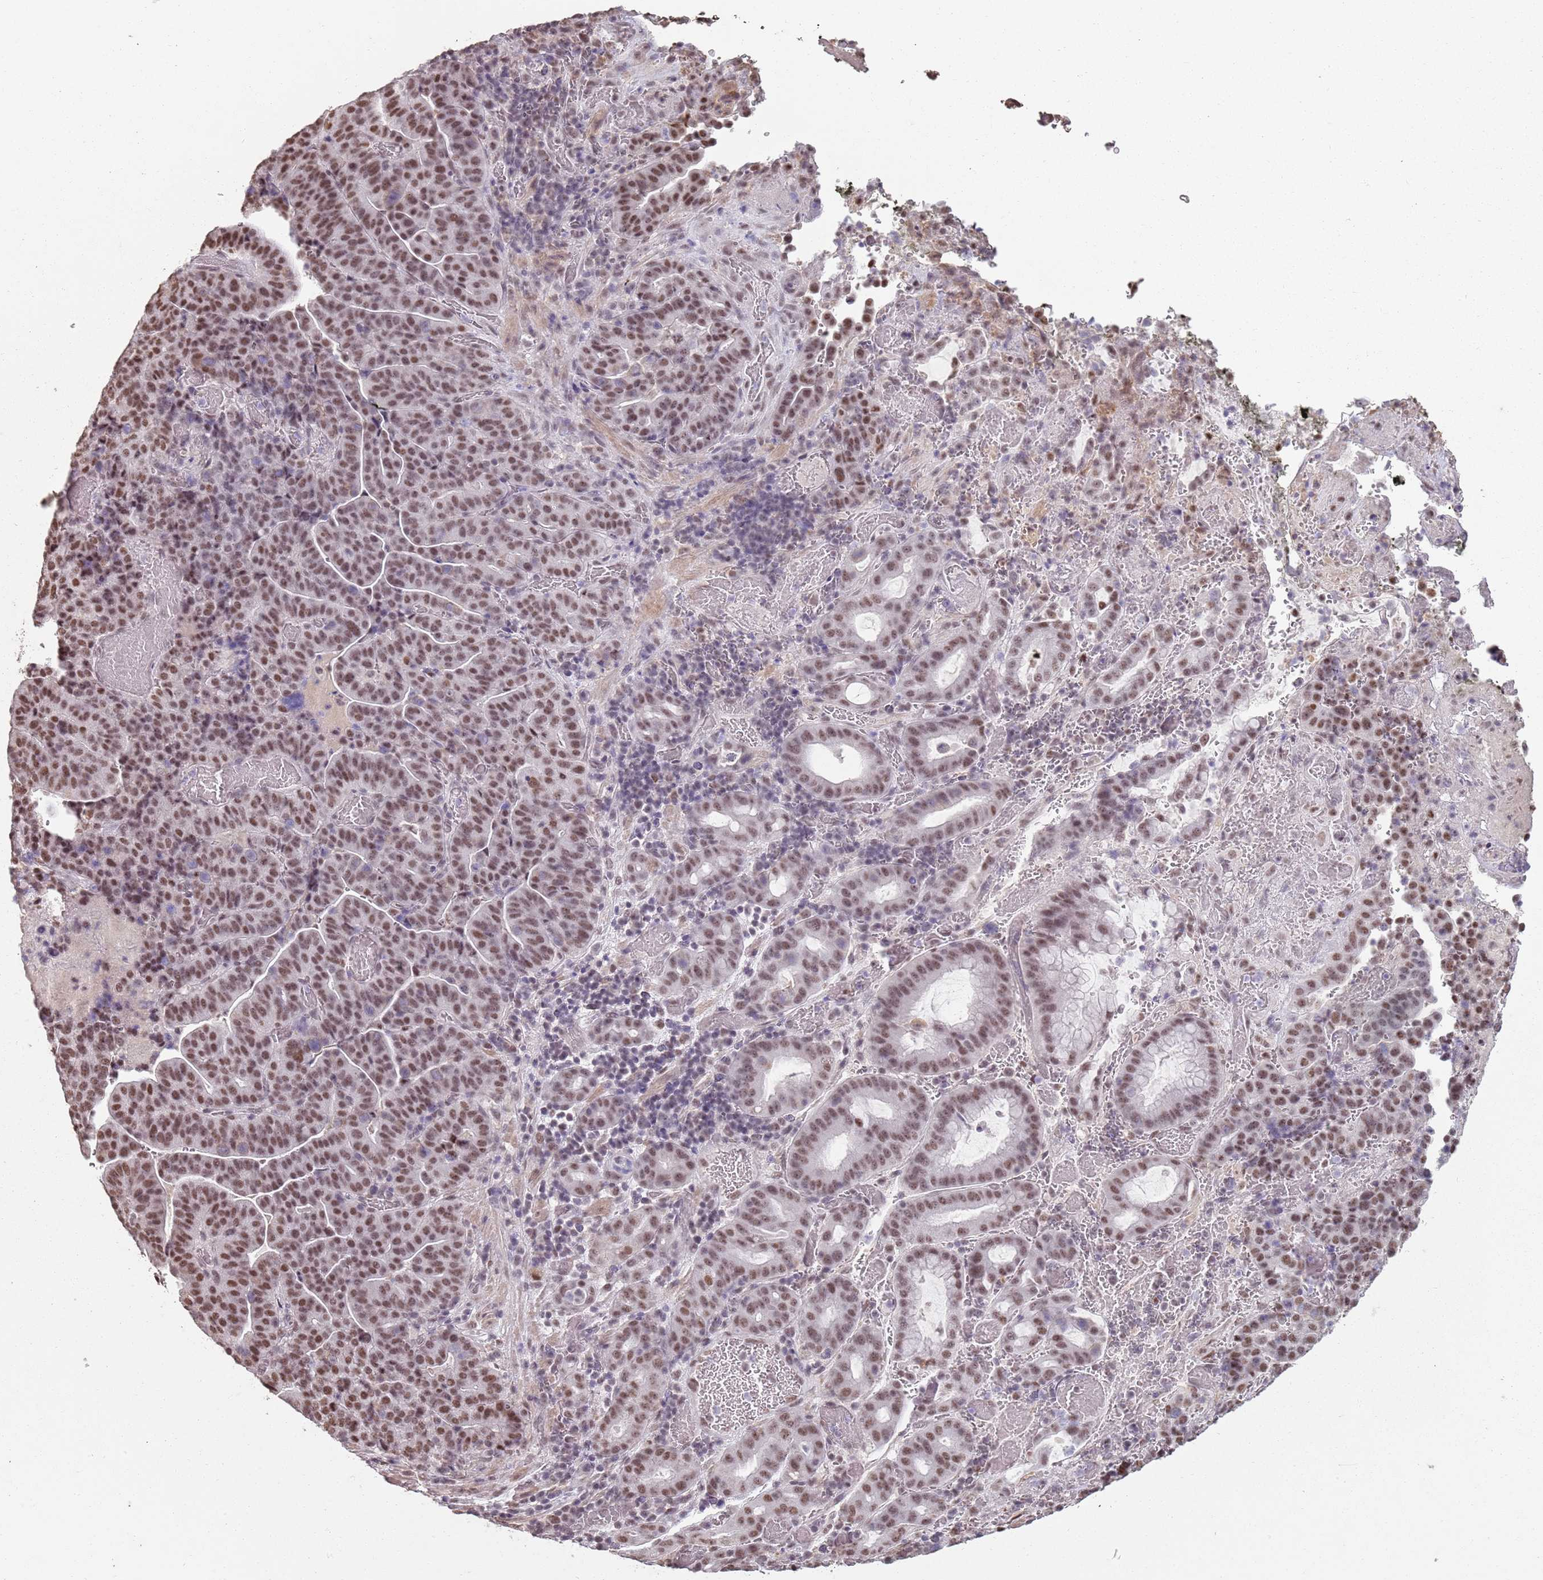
{"staining": {"intensity": "moderate", "quantity": ">75%", "location": "nuclear"}, "tissue": "stomach cancer", "cell_type": "Tumor cells", "image_type": "cancer", "snomed": [{"axis": "morphology", "description": "Adenocarcinoma, NOS"}, {"axis": "topography", "description": "Stomach"}], "caption": "Protein analysis of stomach adenocarcinoma tissue reveals moderate nuclear positivity in about >75% of tumor cells.", "gene": "ARL14EP", "patient": {"sex": "male", "age": 48}}